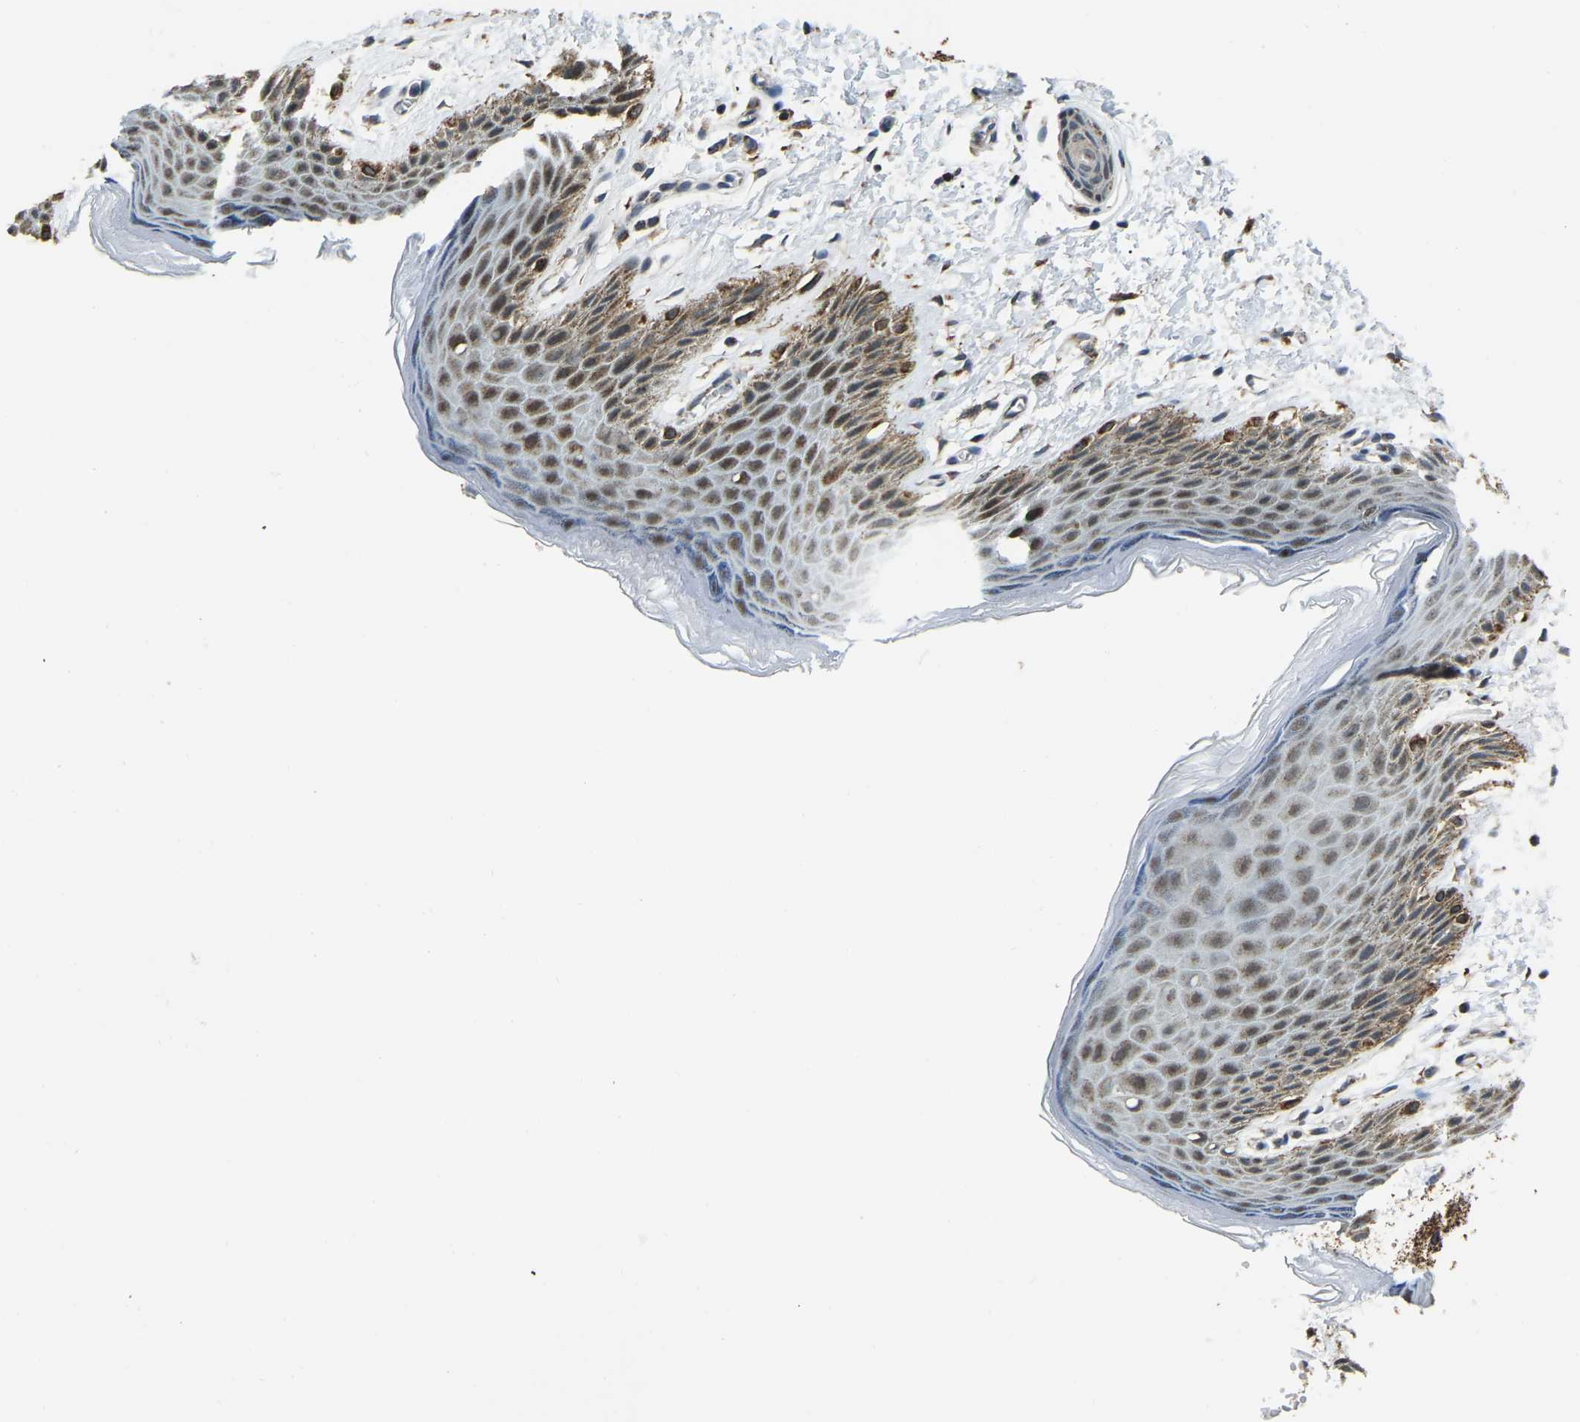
{"staining": {"intensity": "moderate", "quantity": "25%-75%", "location": "cytoplasmic/membranous"}, "tissue": "skin", "cell_type": "Epidermal cells", "image_type": "normal", "snomed": [{"axis": "morphology", "description": "Normal tissue, NOS"}, {"axis": "topography", "description": "Anal"}], "caption": "Approximately 25%-75% of epidermal cells in unremarkable human skin exhibit moderate cytoplasmic/membranous protein staining as visualized by brown immunohistochemical staining.", "gene": "RBM33", "patient": {"sex": "male", "age": 44}}